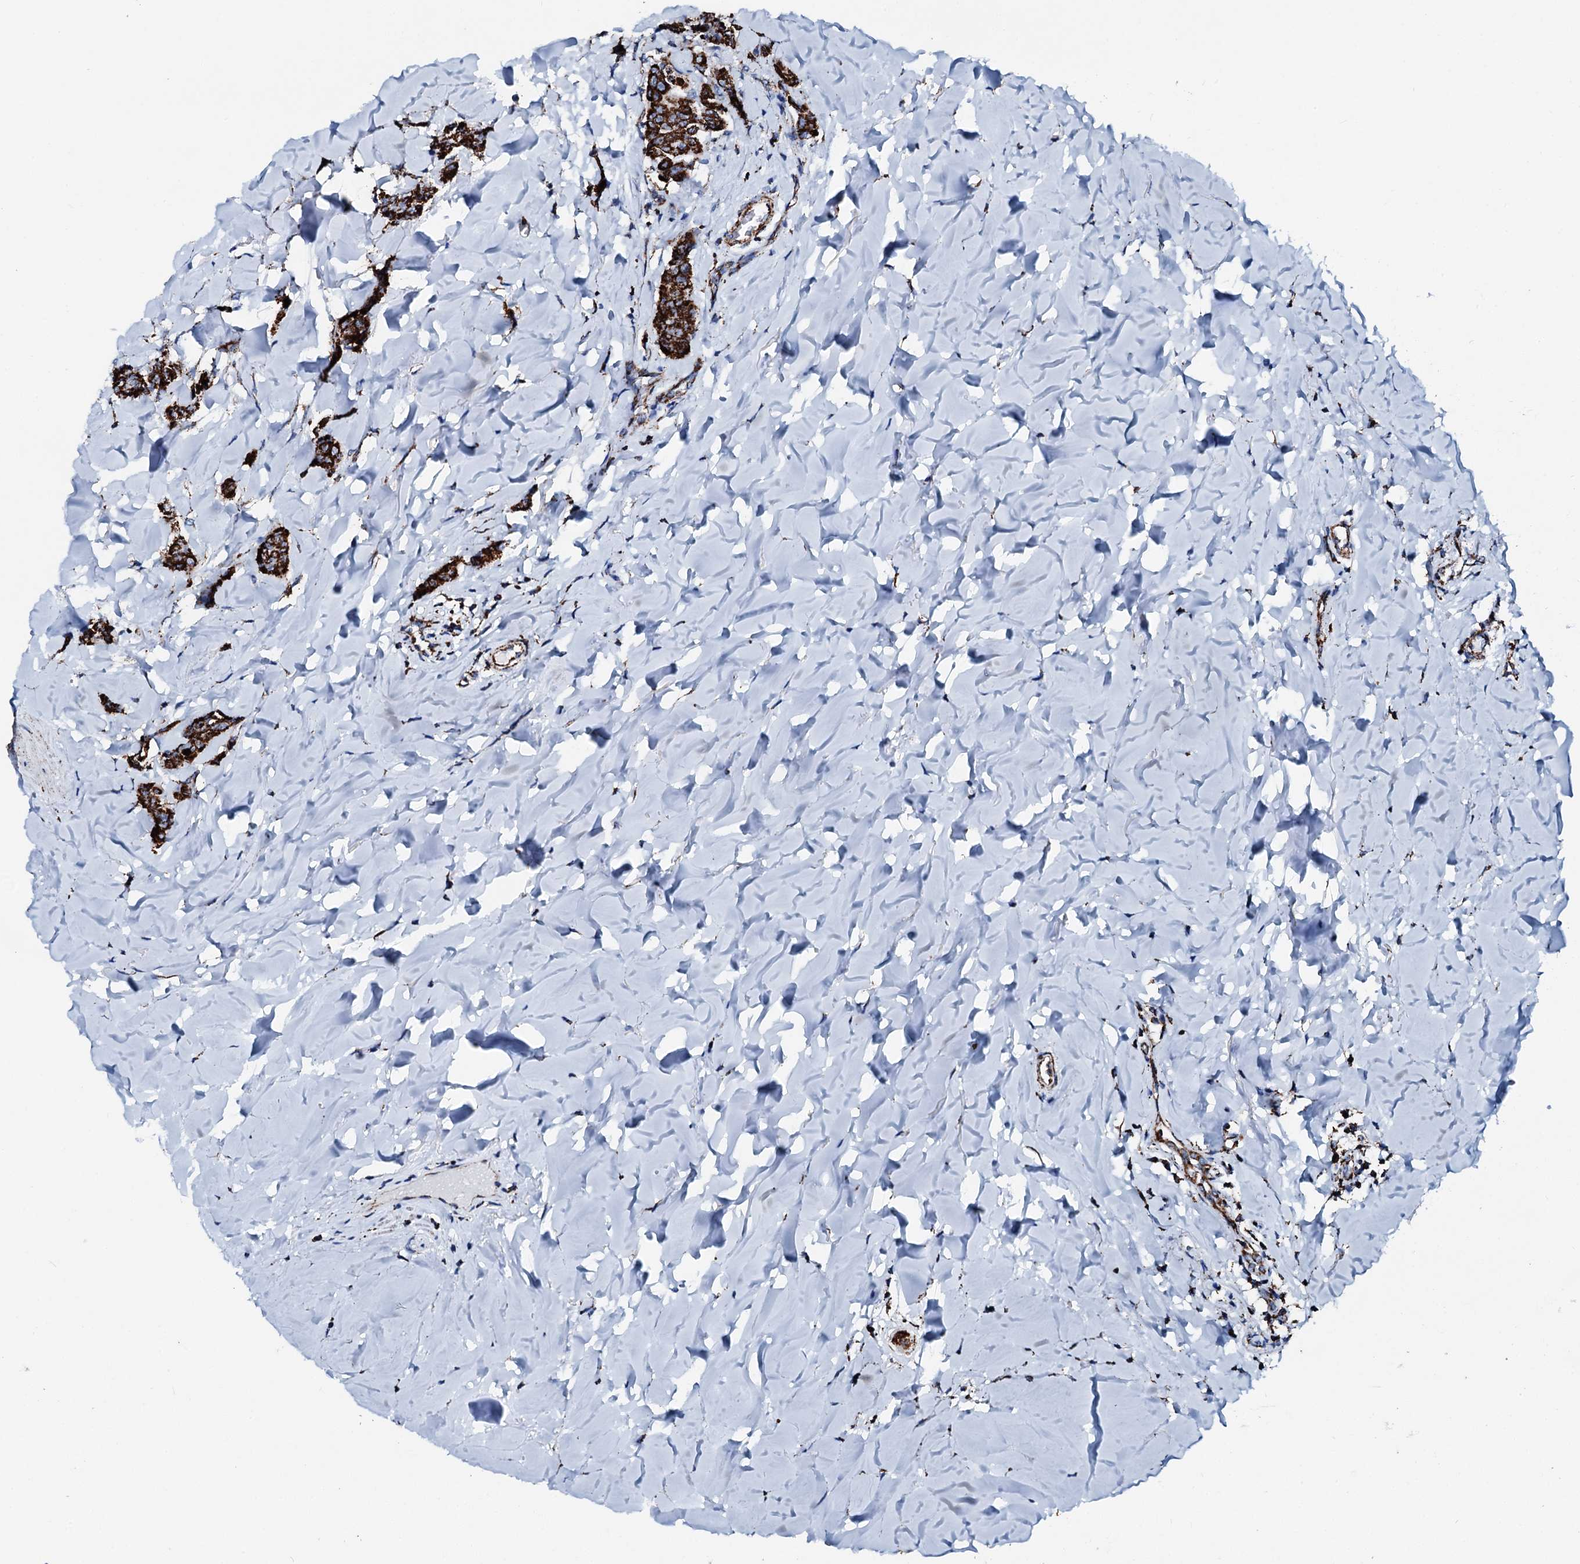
{"staining": {"intensity": "strong", "quantity": ">75%", "location": "cytoplasmic/membranous"}, "tissue": "breast cancer", "cell_type": "Tumor cells", "image_type": "cancer", "snomed": [{"axis": "morphology", "description": "Duct carcinoma"}, {"axis": "topography", "description": "Breast"}], "caption": "Protein staining exhibits strong cytoplasmic/membranous staining in about >75% of tumor cells in breast cancer (infiltrating ductal carcinoma).", "gene": "HADH", "patient": {"sex": "female", "age": 40}}